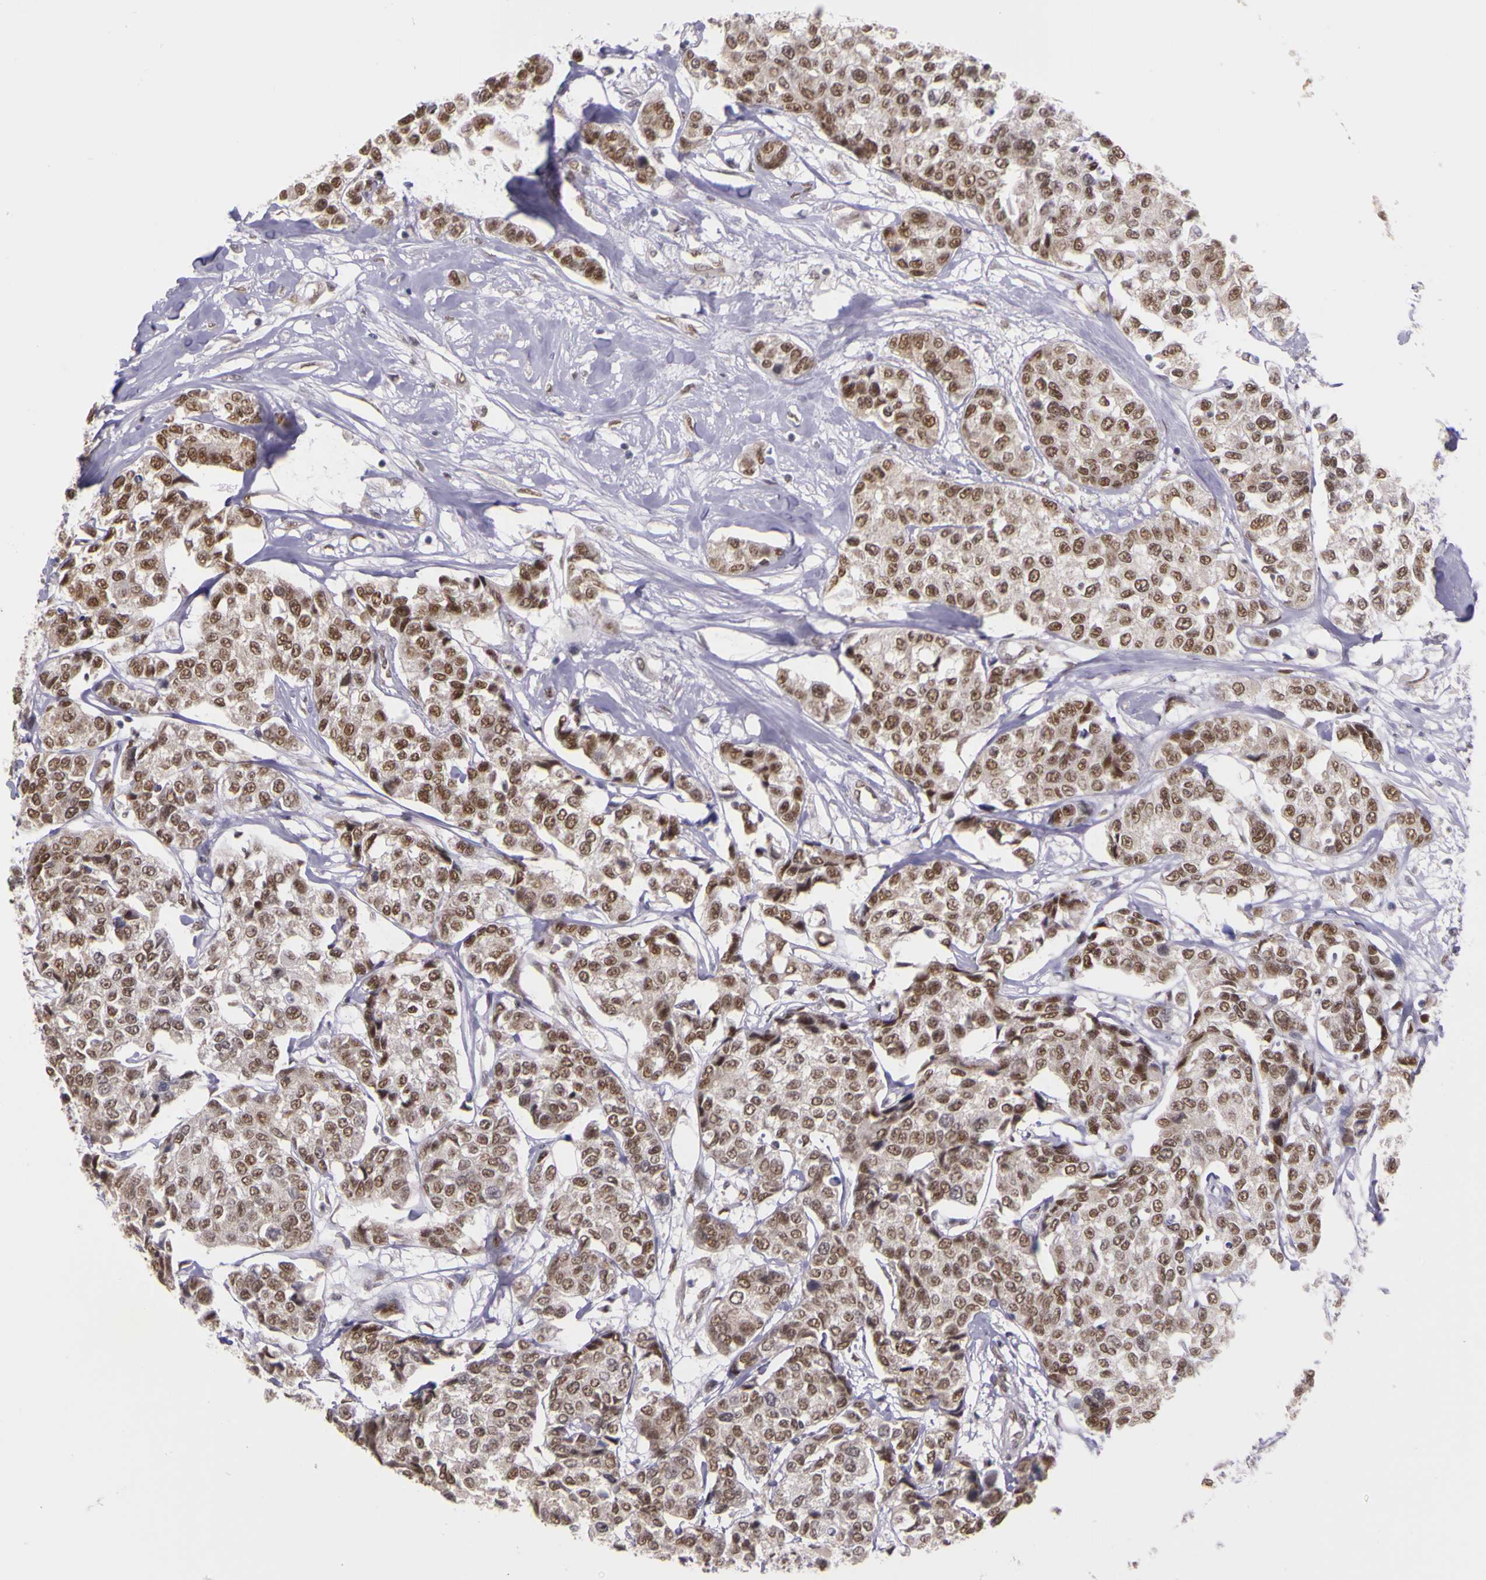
{"staining": {"intensity": "moderate", "quantity": ">75%", "location": "nuclear"}, "tissue": "breast cancer", "cell_type": "Tumor cells", "image_type": "cancer", "snomed": [{"axis": "morphology", "description": "Duct carcinoma"}, {"axis": "topography", "description": "Breast"}], "caption": "IHC staining of breast cancer, which displays medium levels of moderate nuclear expression in approximately >75% of tumor cells indicating moderate nuclear protein positivity. The staining was performed using DAB (brown) for protein detection and nuclei were counterstained in hematoxylin (blue).", "gene": "WDR13", "patient": {"sex": "female", "age": 51}}